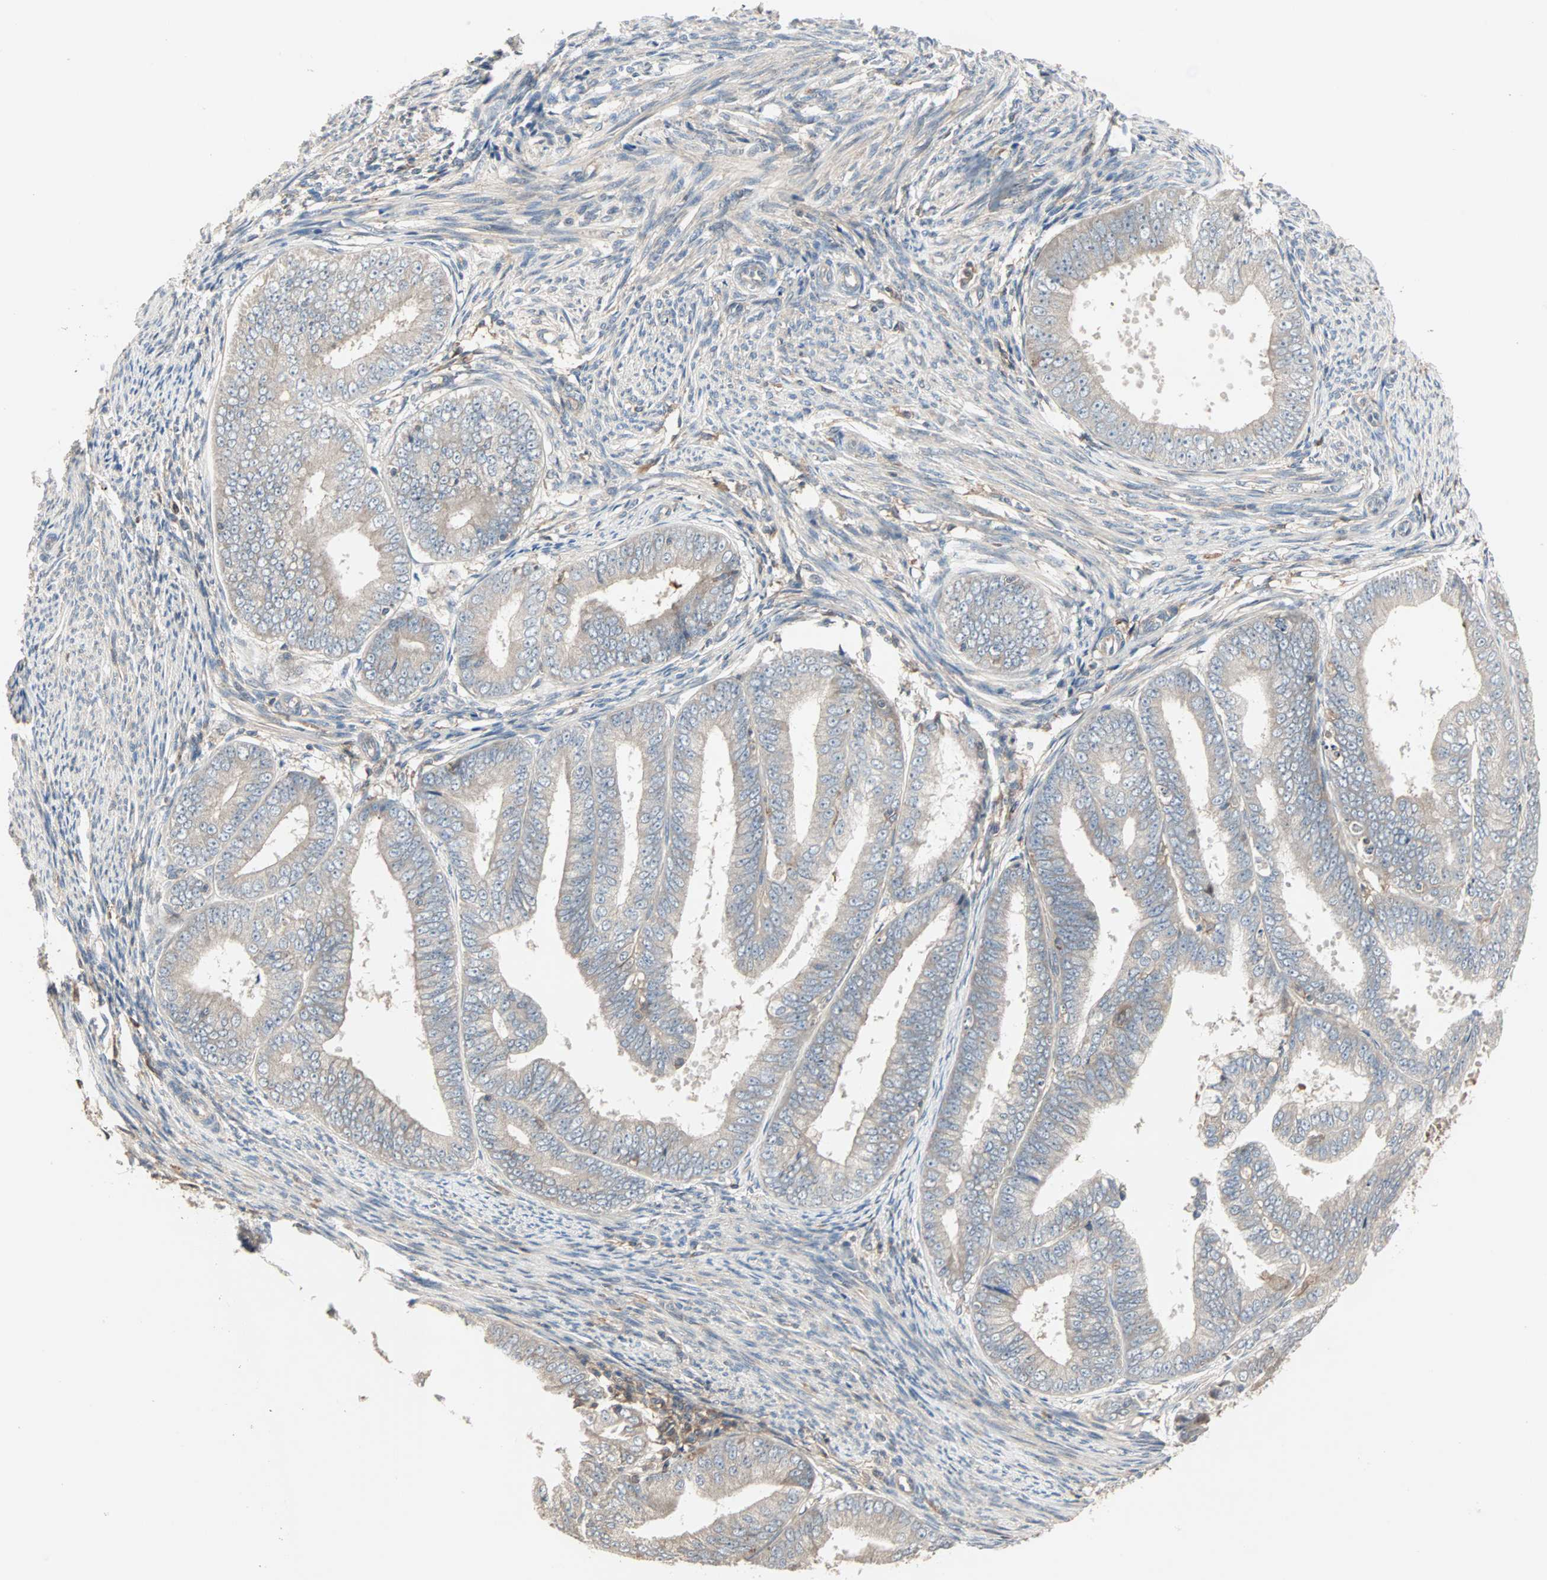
{"staining": {"intensity": "weak", "quantity": ">75%", "location": "cytoplasmic/membranous"}, "tissue": "endometrial cancer", "cell_type": "Tumor cells", "image_type": "cancer", "snomed": [{"axis": "morphology", "description": "Adenocarcinoma, NOS"}, {"axis": "topography", "description": "Endometrium"}], "caption": "IHC histopathology image of human endometrial cancer stained for a protein (brown), which reveals low levels of weak cytoplasmic/membranous expression in about >75% of tumor cells.", "gene": "GNAI2", "patient": {"sex": "female", "age": 63}}